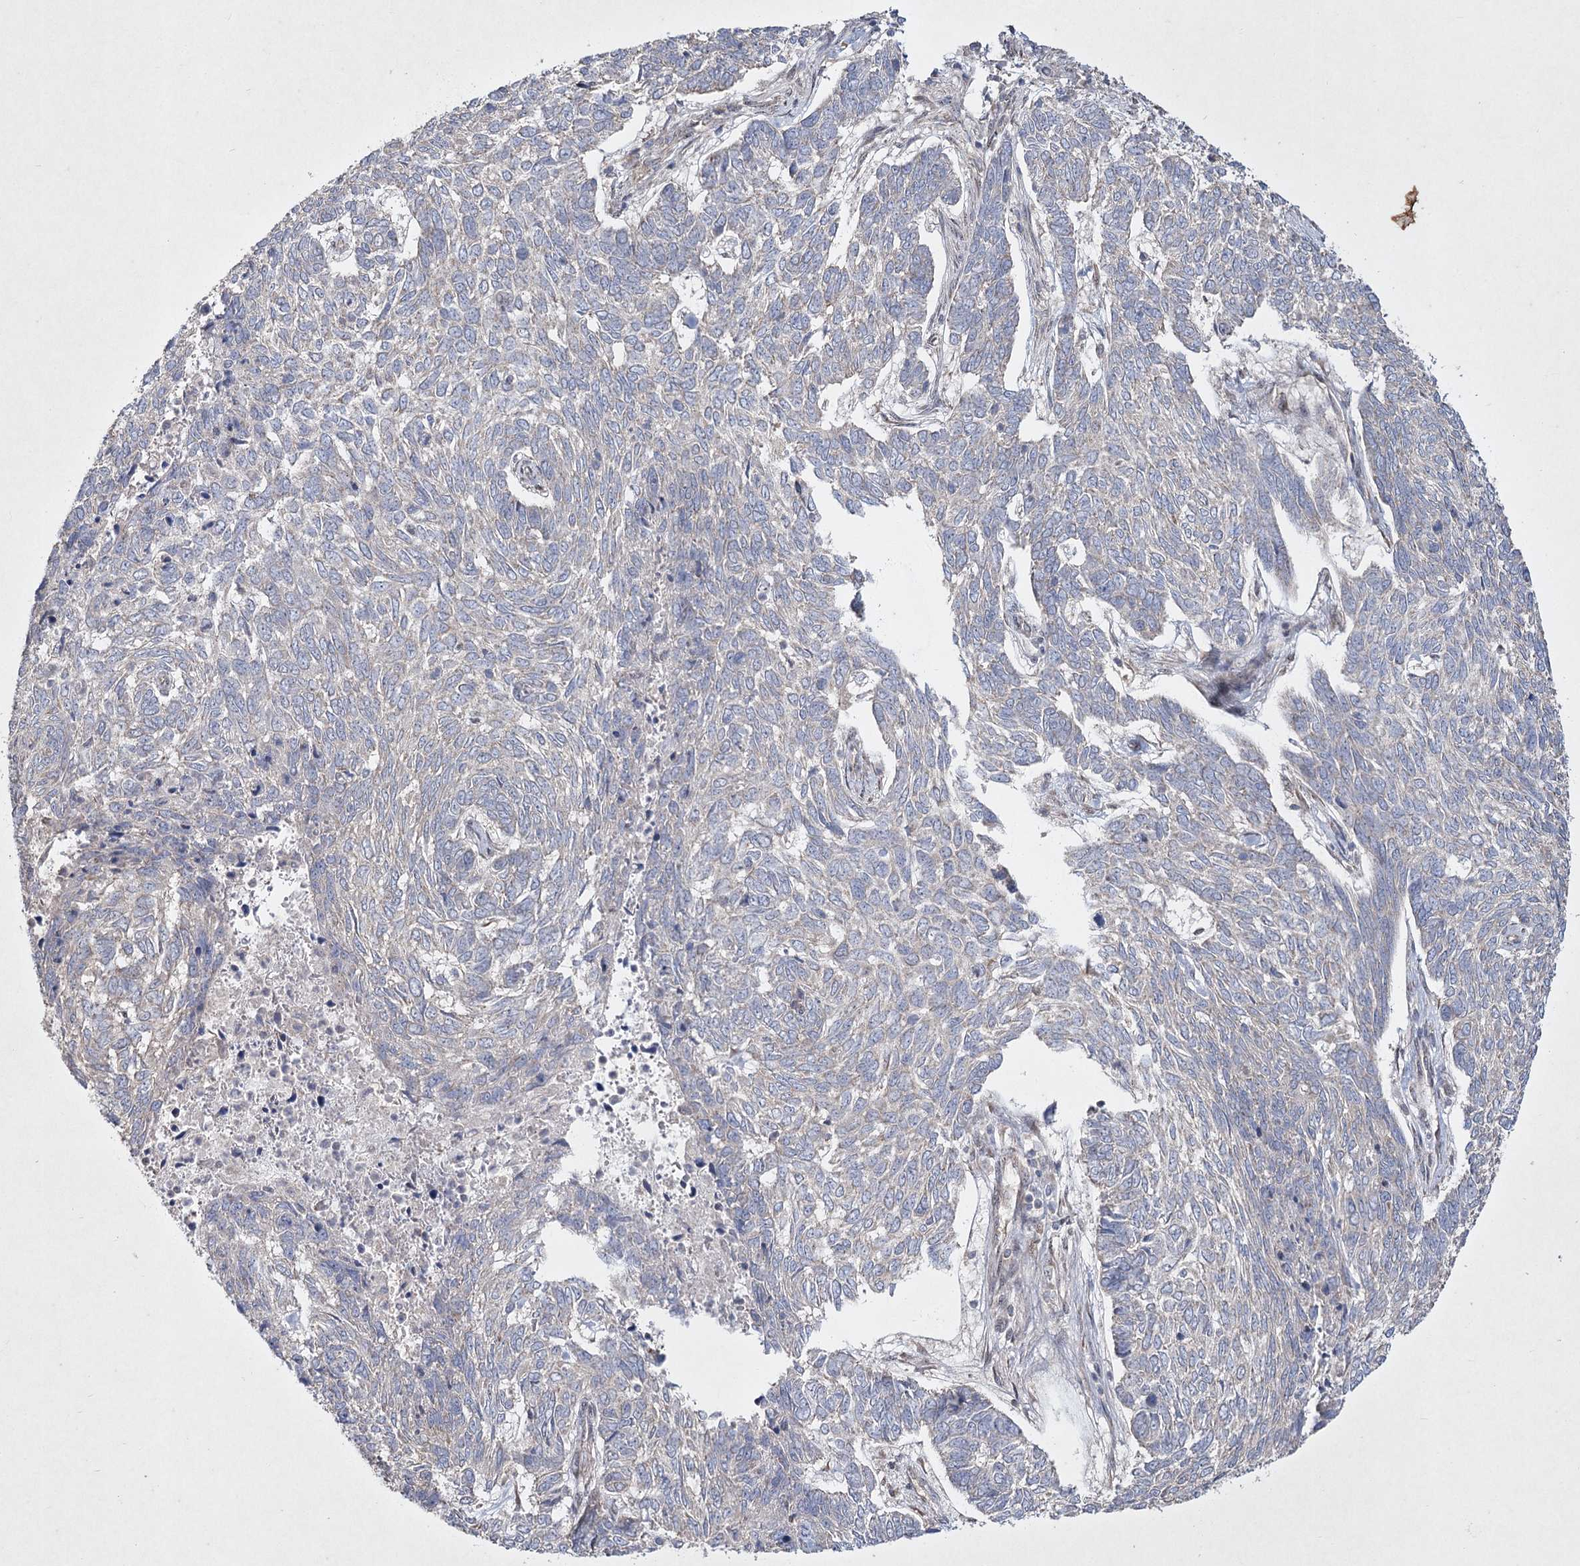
{"staining": {"intensity": "negative", "quantity": "none", "location": "none"}, "tissue": "skin cancer", "cell_type": "Tumor cells", "image_type": "cancer", "snomed": [{"axis": "morphology", "description": "Basal cell carcinoma"}, {"axis": "topography", "description": "Skin"}], "caption": "Histopathology image shows no protein expression in tumor cells of skin cancer tissue.", "gene": "SH3TC1", "patient": {"sex": "female", "age": 65}}